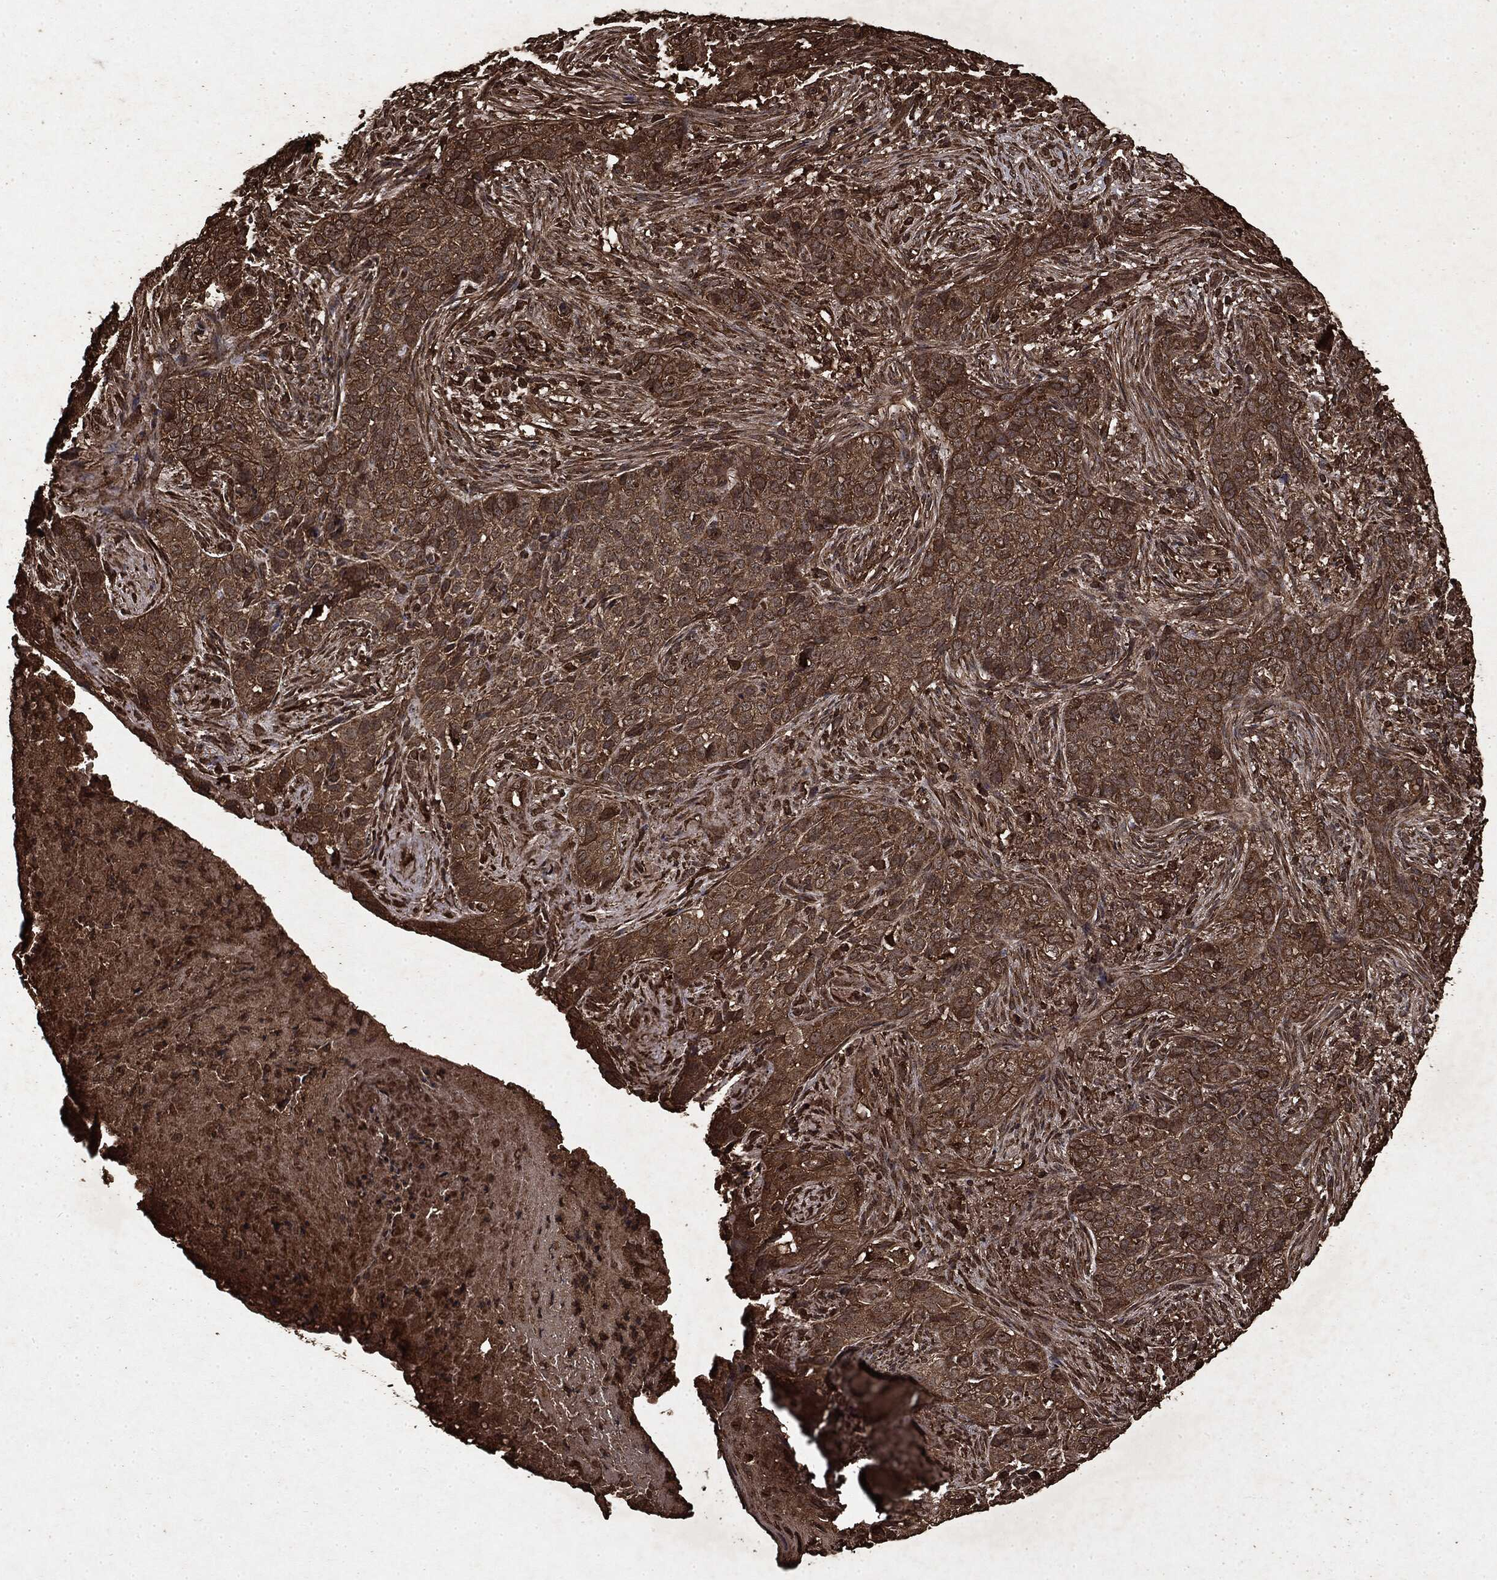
{"staining": {"intensity": "moderate", "quantity": ">75%", "location": "cytoplasmic/membranous"}, "tissue": "skin cancer", "cell_type": "Tumor cells", "image_type": "cancer", "snomed": [{"axis": "morphology", "description": "Squamous cell carcinoma, NOS"}, {"axis": "topography", "description": "Skin"}], "caption": "High-power microscopy captured an immunohistochemistry (IHC) image of squamous cell carcinoma (skin), revealing moderate cytoplasmic/membranous expression in approximately >75% of tumor cells.", "gene": "ARAF", "patient": {"sex": "male", "age": 88}}